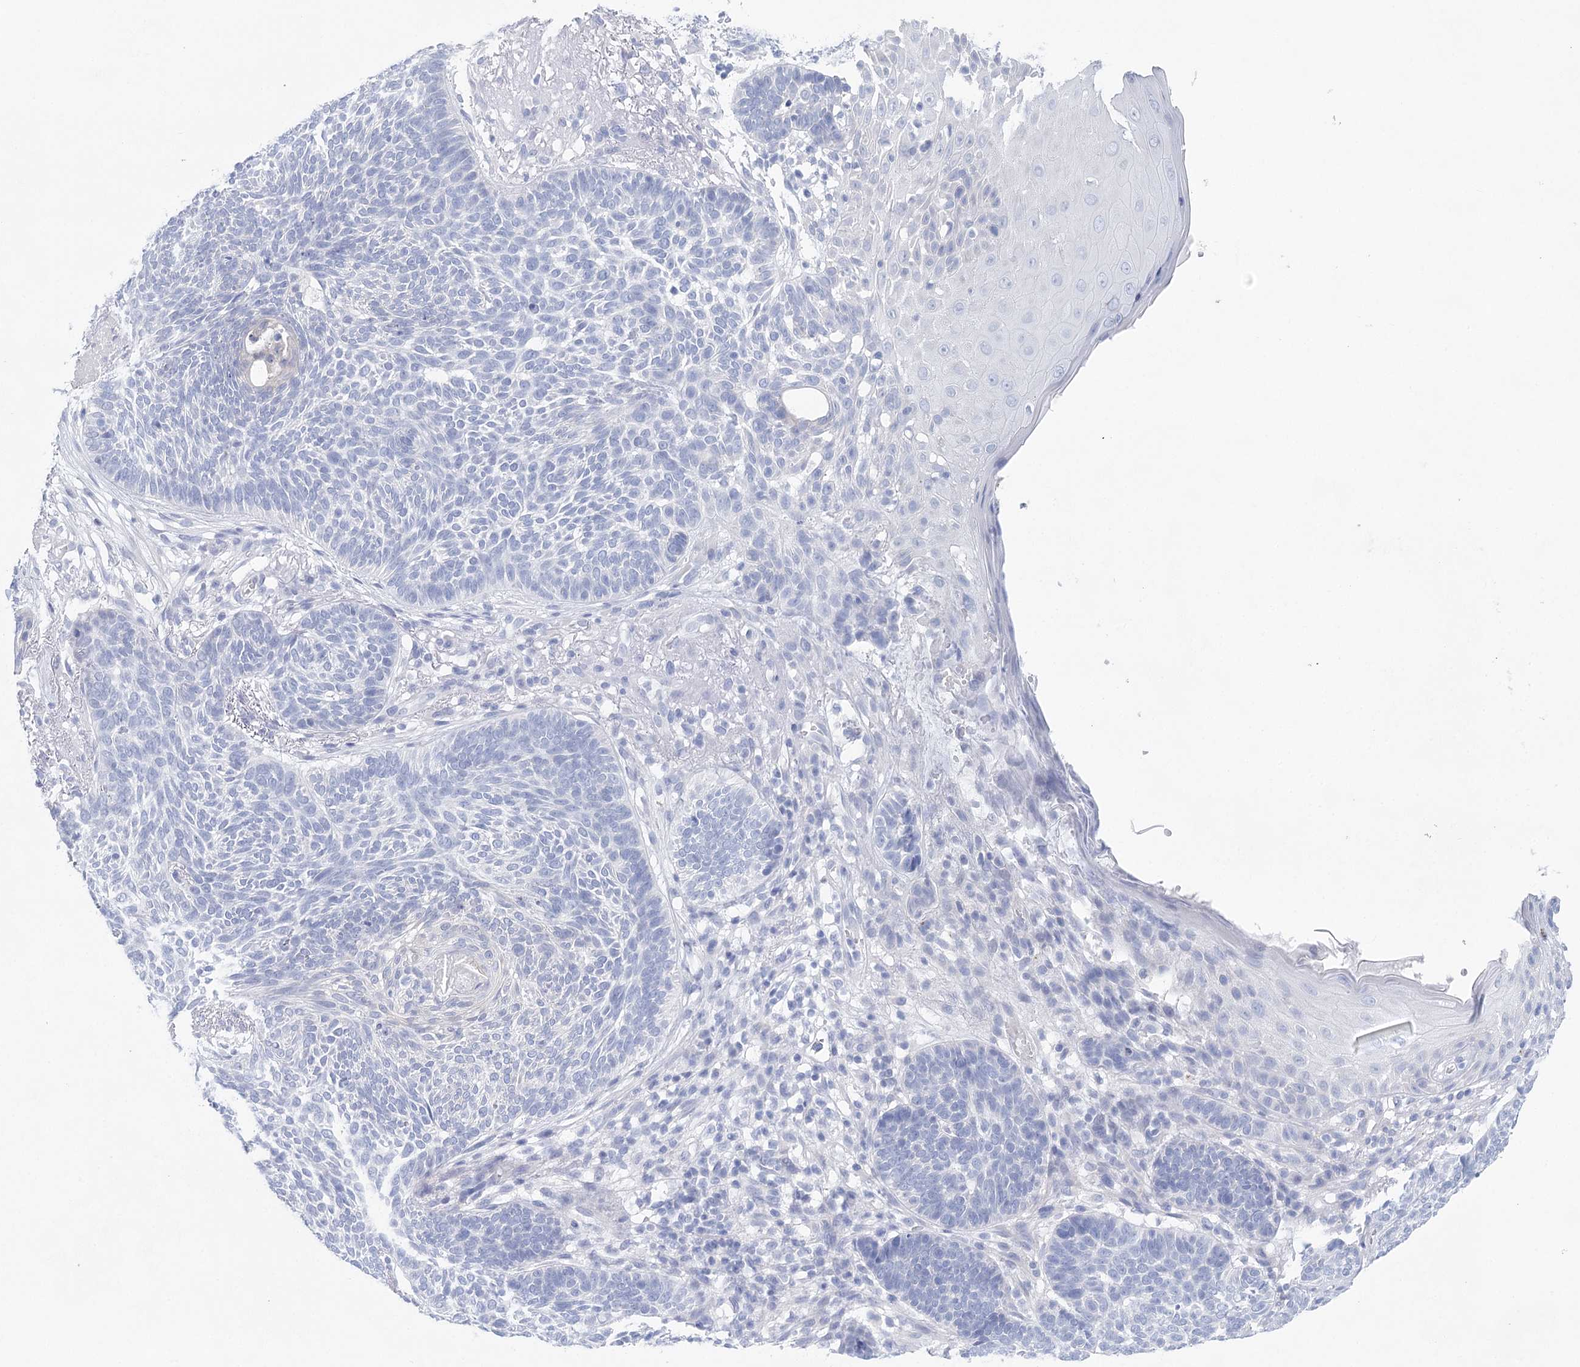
{"staining": {"intensity": "negative", "quantity": "none", "location": "none"}, "tissue": "skin cancer", "cell_type": "Tumor cells", "image_type": "cancer", "snomed": [{"axis": "morphology", "description": "Normal tissue, NOS"}, {"axis": "morphology", "description": "Basal cell carcinoma"}, {"axis": "topography", "description": "Skin"}], "caption": "Protein analysis of skin cancer exhibits no significant expression in tumor cells.", "gene": "LALBA", "patient": {"sex": "male", "age": 64}}